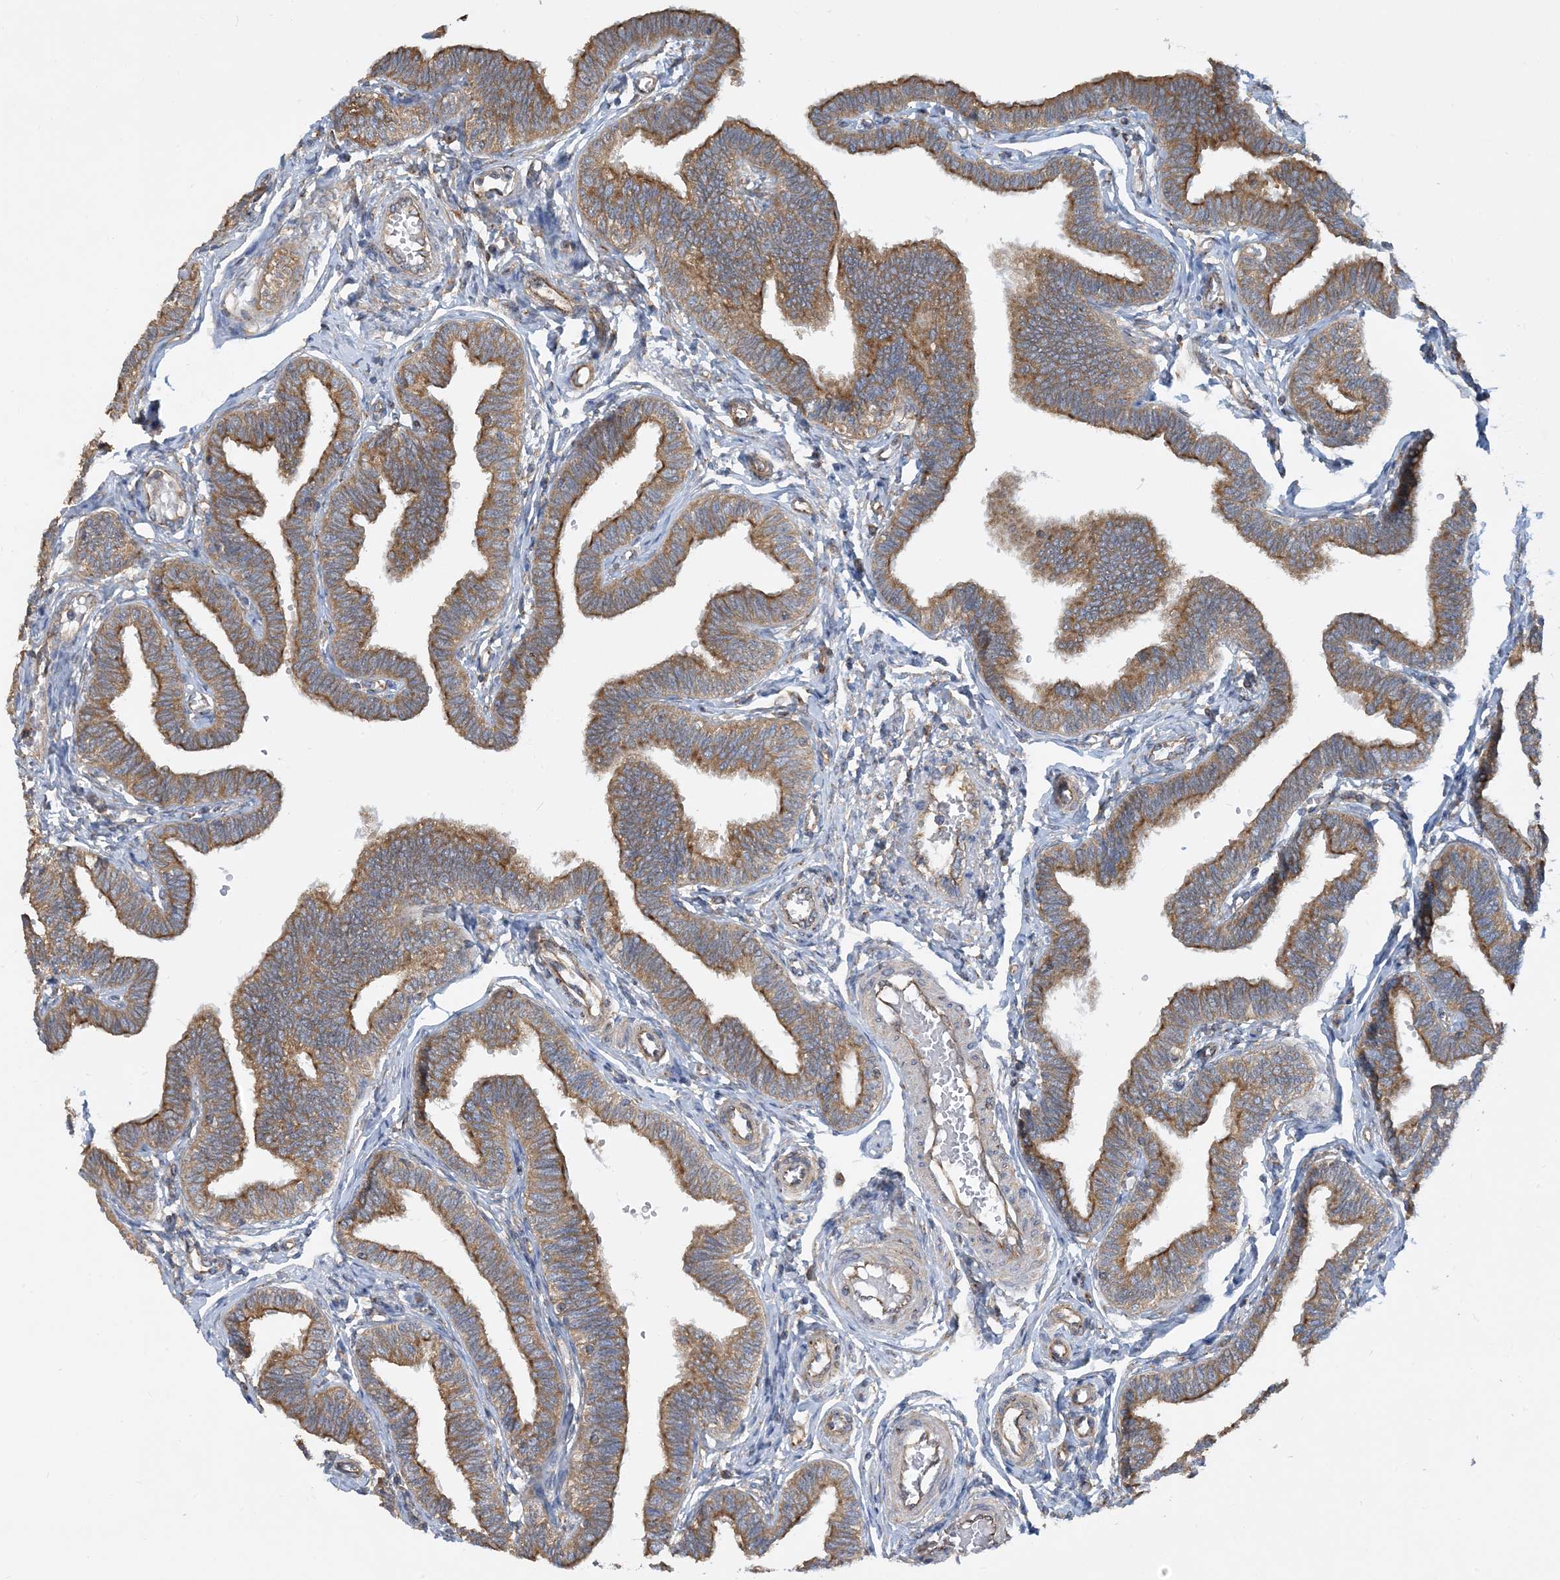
{"staining": {"intensity": "moderate", "quantity": ">75%", "location": "cytoplasmic/membranous"}, "tissue": "fallopian tube", "cell_type": "Glandular cells", "image_type": "normal", "snomed": [{"axis": "morphology", "description": "Normal tissue, NOS"}, {"axis": "topography", "description": "Fallopian tube"}, {"axis": "topography", "description": "Ovary"}], "caption": "Moderate cytoplasmic/membranous positivity is identified in about >75% of glandular cells in benign fallopian tube.", "gene": "SIDT1", "patient": {"sex": "female", "age": 23}}